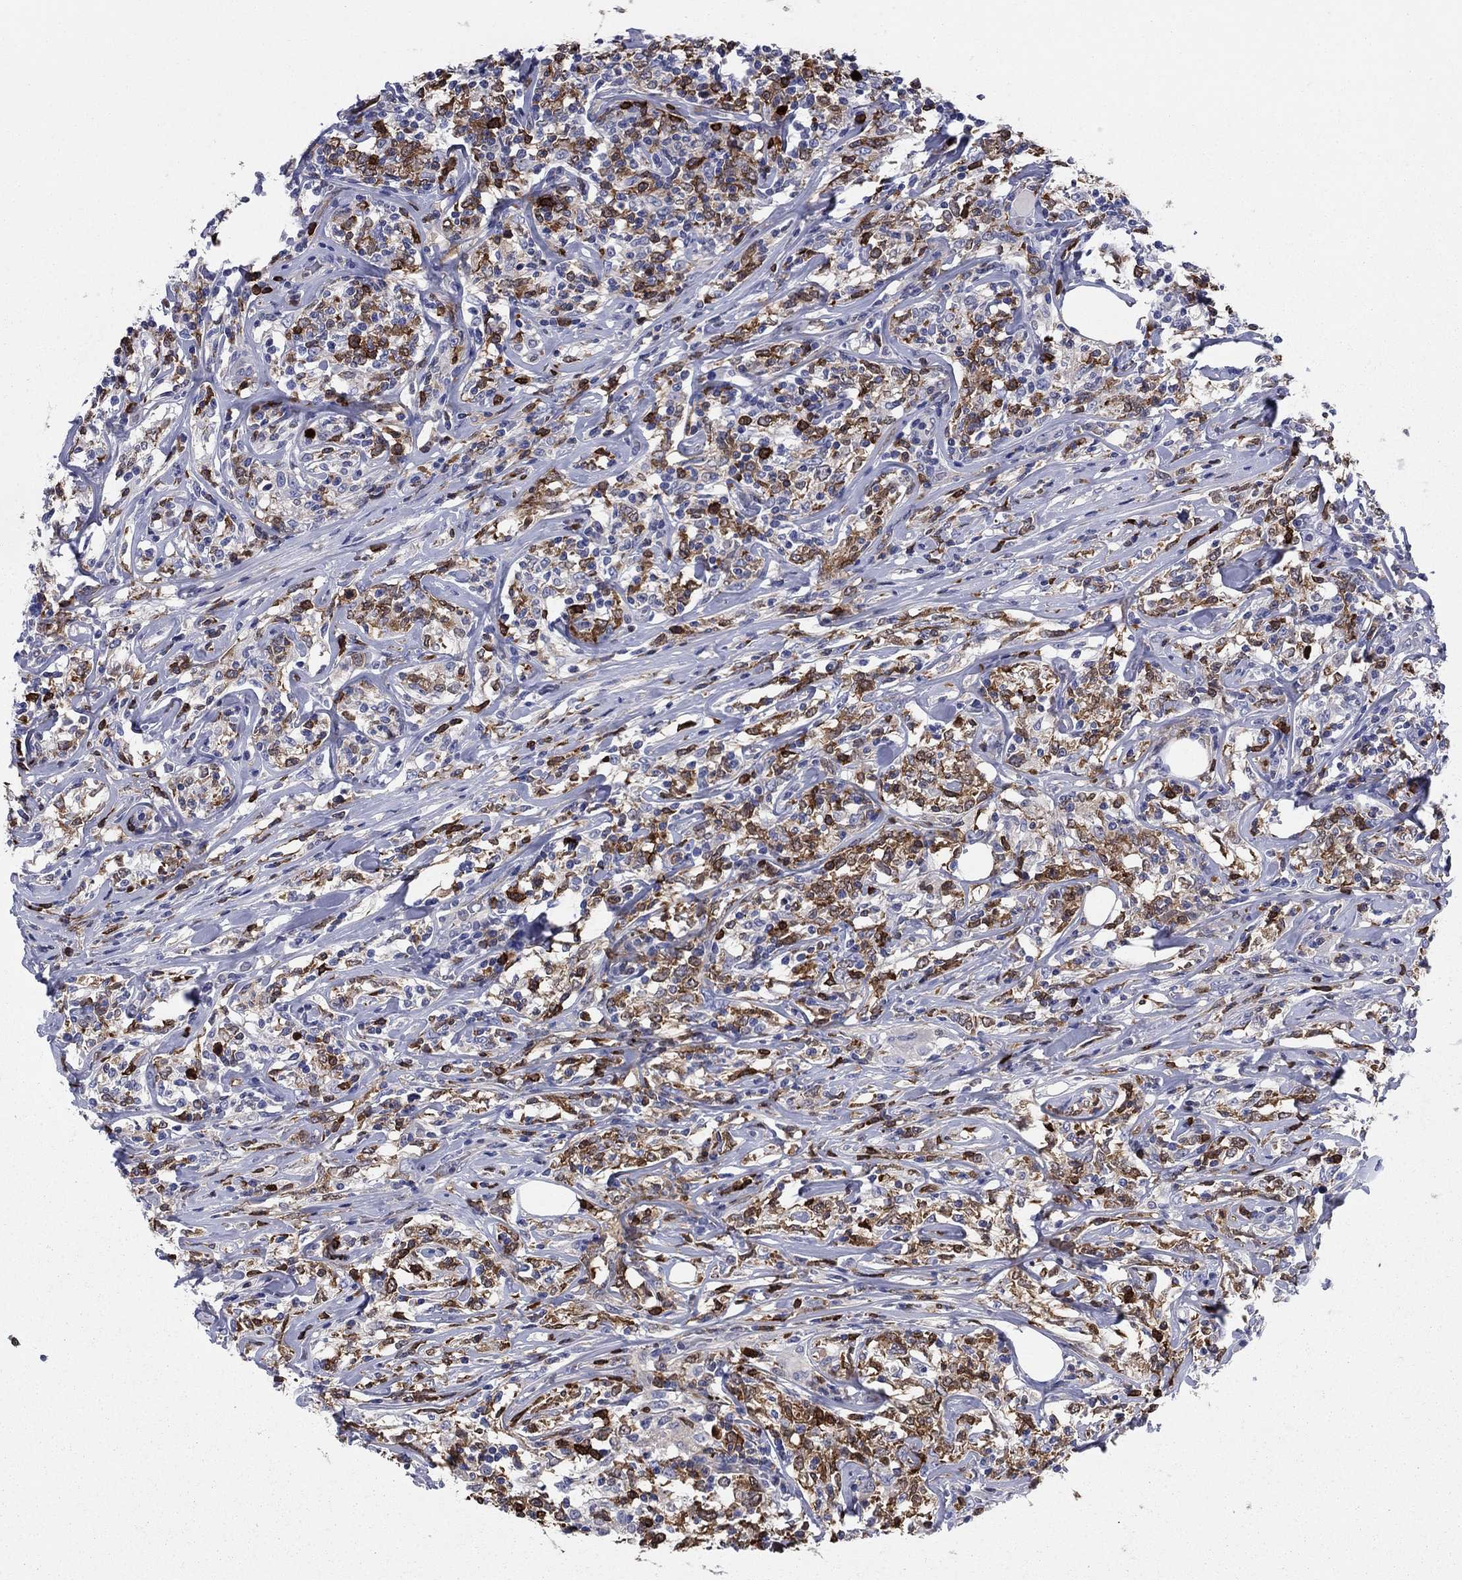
{"staining": {"intensity": "strong", "quantity": "25%-75%", "location": "cytoplasmic/membranous"}, "tissue": "lymphoma", "cell_type": "Tumor cells", "image_type": "cancer", "snomed": [{"axis": "morphology", "description": "Malignant lymphoma, non-Hodgkin's type, High grade"}, {"axis": "topography", "description": "Lymph node"}], "caption": "Immunohistochemical staining of lymphoma shows strong cytoplasmic/membranous protein expression in about 25%-75% of tumor cells.", "gene": "STMN1", "patient": {"sex": "female", "age": 84}}